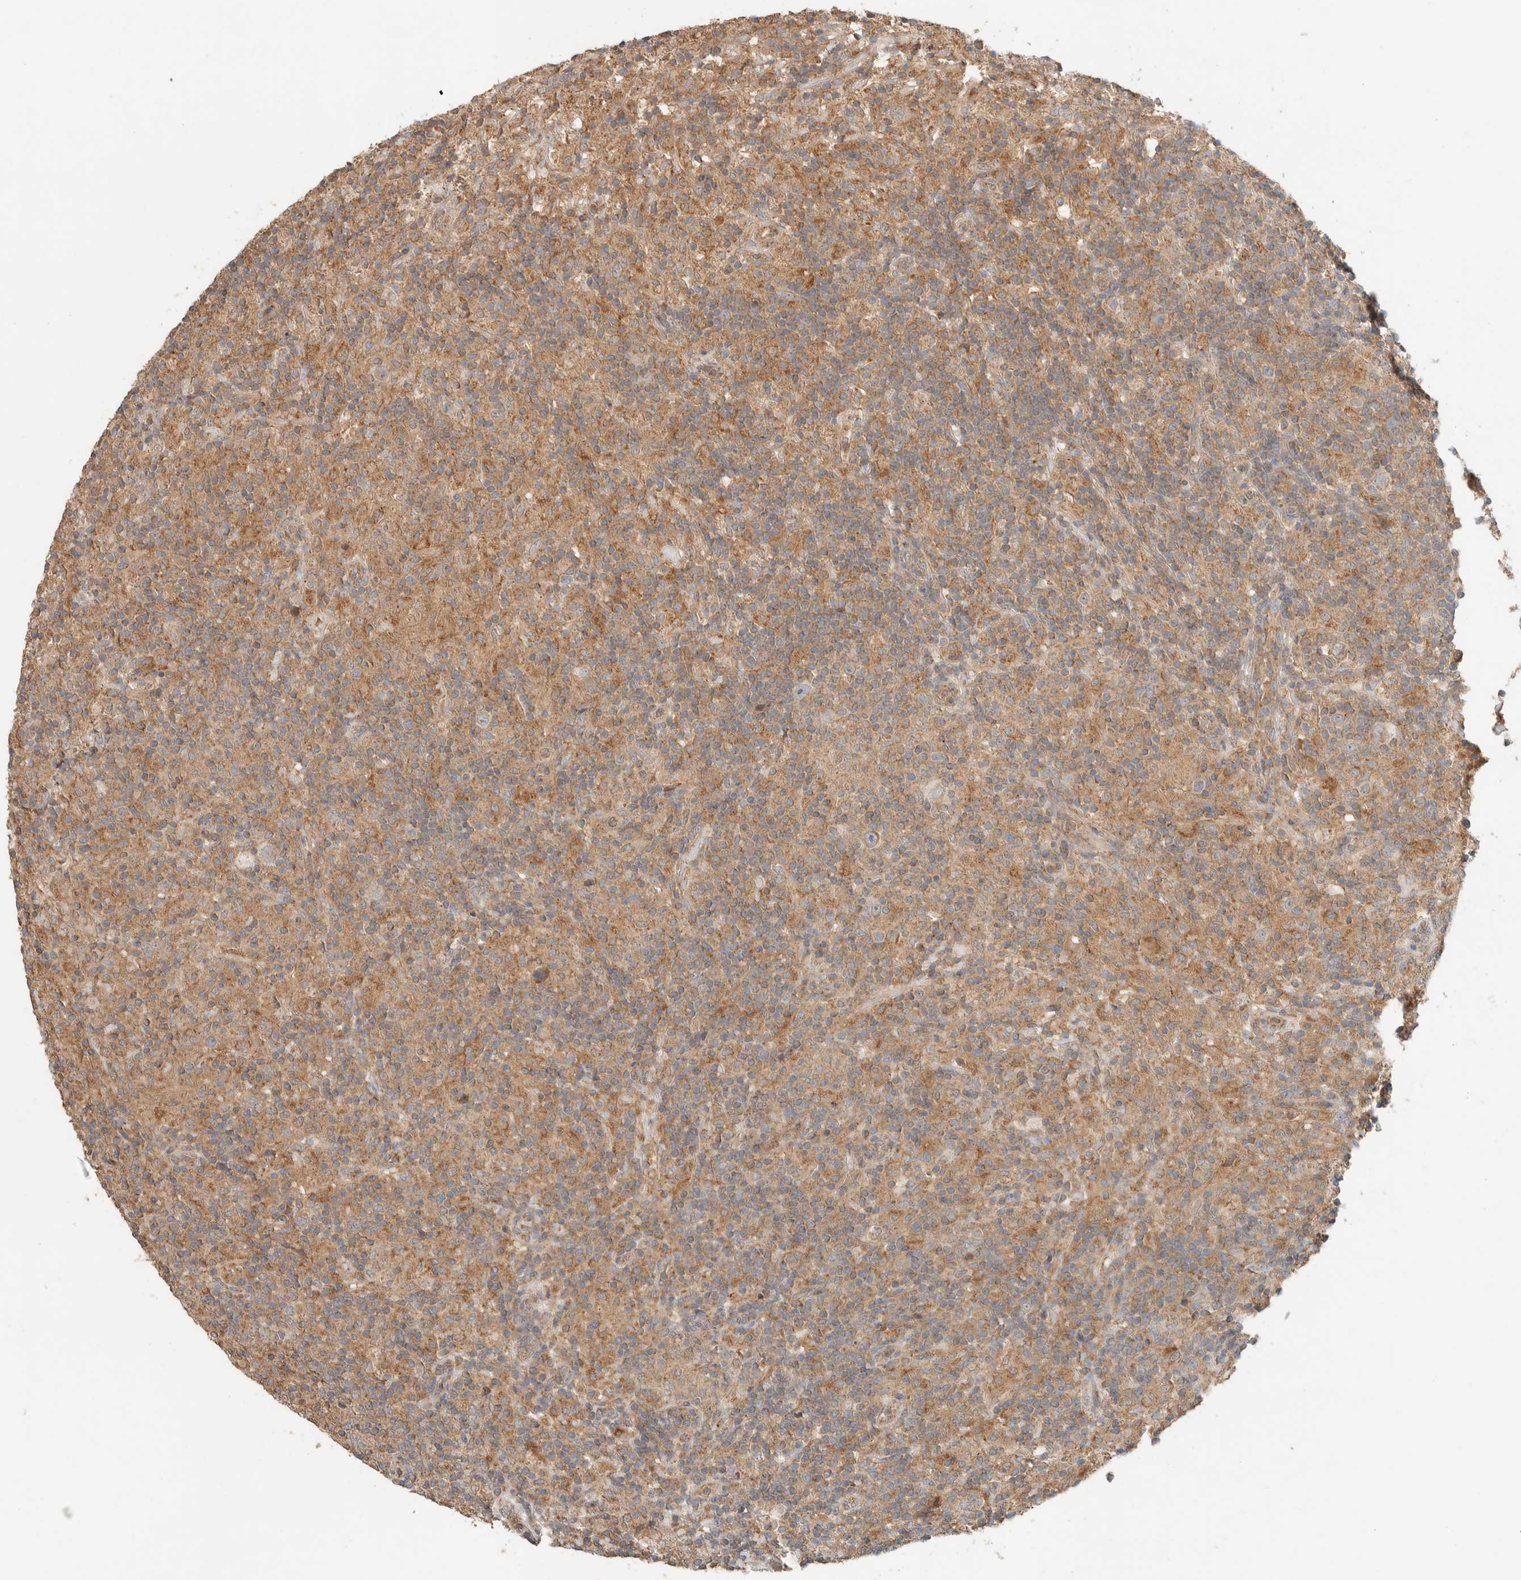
{"staining": {"intensity": "weak", "quantity": ">75%", "location": "cytoplasmic/membranous"}, "tissue": "lymphoma", "cell_type": "Tumor cells", "image_type": "cancer", "snomed": [{"axis": "morphology", "description": "Hodgkin's disease, NOS"}, {"axis": "topography", "description": "Lymph node"}], "caption": "Human lymphoma stained for a protein (brown) demonstrates weak cytoplasmic/membranous positive expression in approximately >75% of tumor cells.", "gene": "PDE7B", "patient": {"sex": "male", "age": 70}}